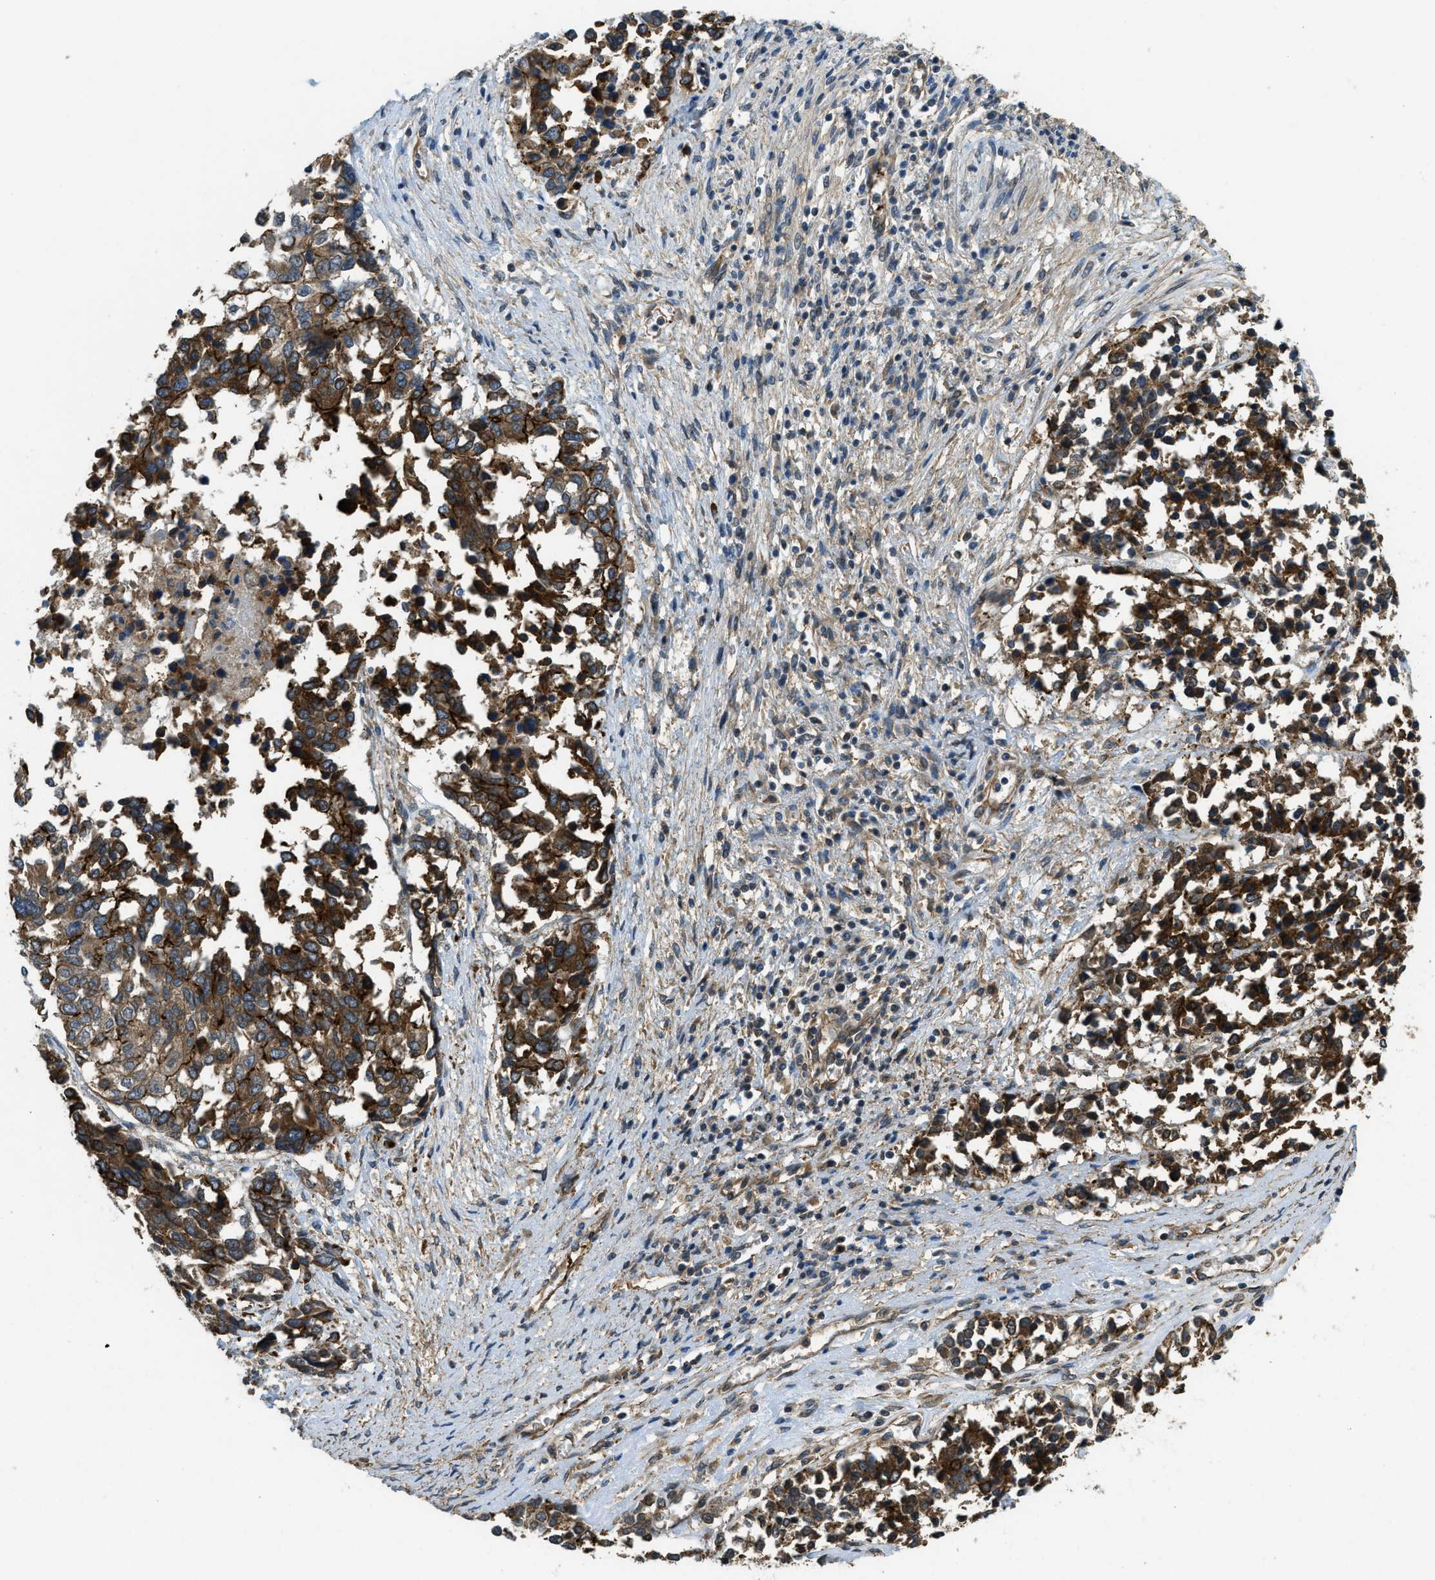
{"staining": {"intensity": "moderate", "quantity": ">75%", "location": "cytoplasmic/membranous"}, "tissue": "ovarian cancer", "cell_type": "Tumor cells", "image_type": "cancer", "snomed": [{"axis": "morphology", "description": "Cystadenocarcinoma, serous, NOS"}, {"axis": "topography", "description": "Ovary"}], "caption": "The immunohistochemical stain labels moderate cytoplasmic/membranous expression in tumor cells of ovarian cancer tissue. The staining was performed using DAB to visualize the protein expression in brown, while the nuclei were stained in blue with hematoxylin (Magnification: 20x).", "gene": "CGN", "patient": {"sex": "female", "age": 44}}